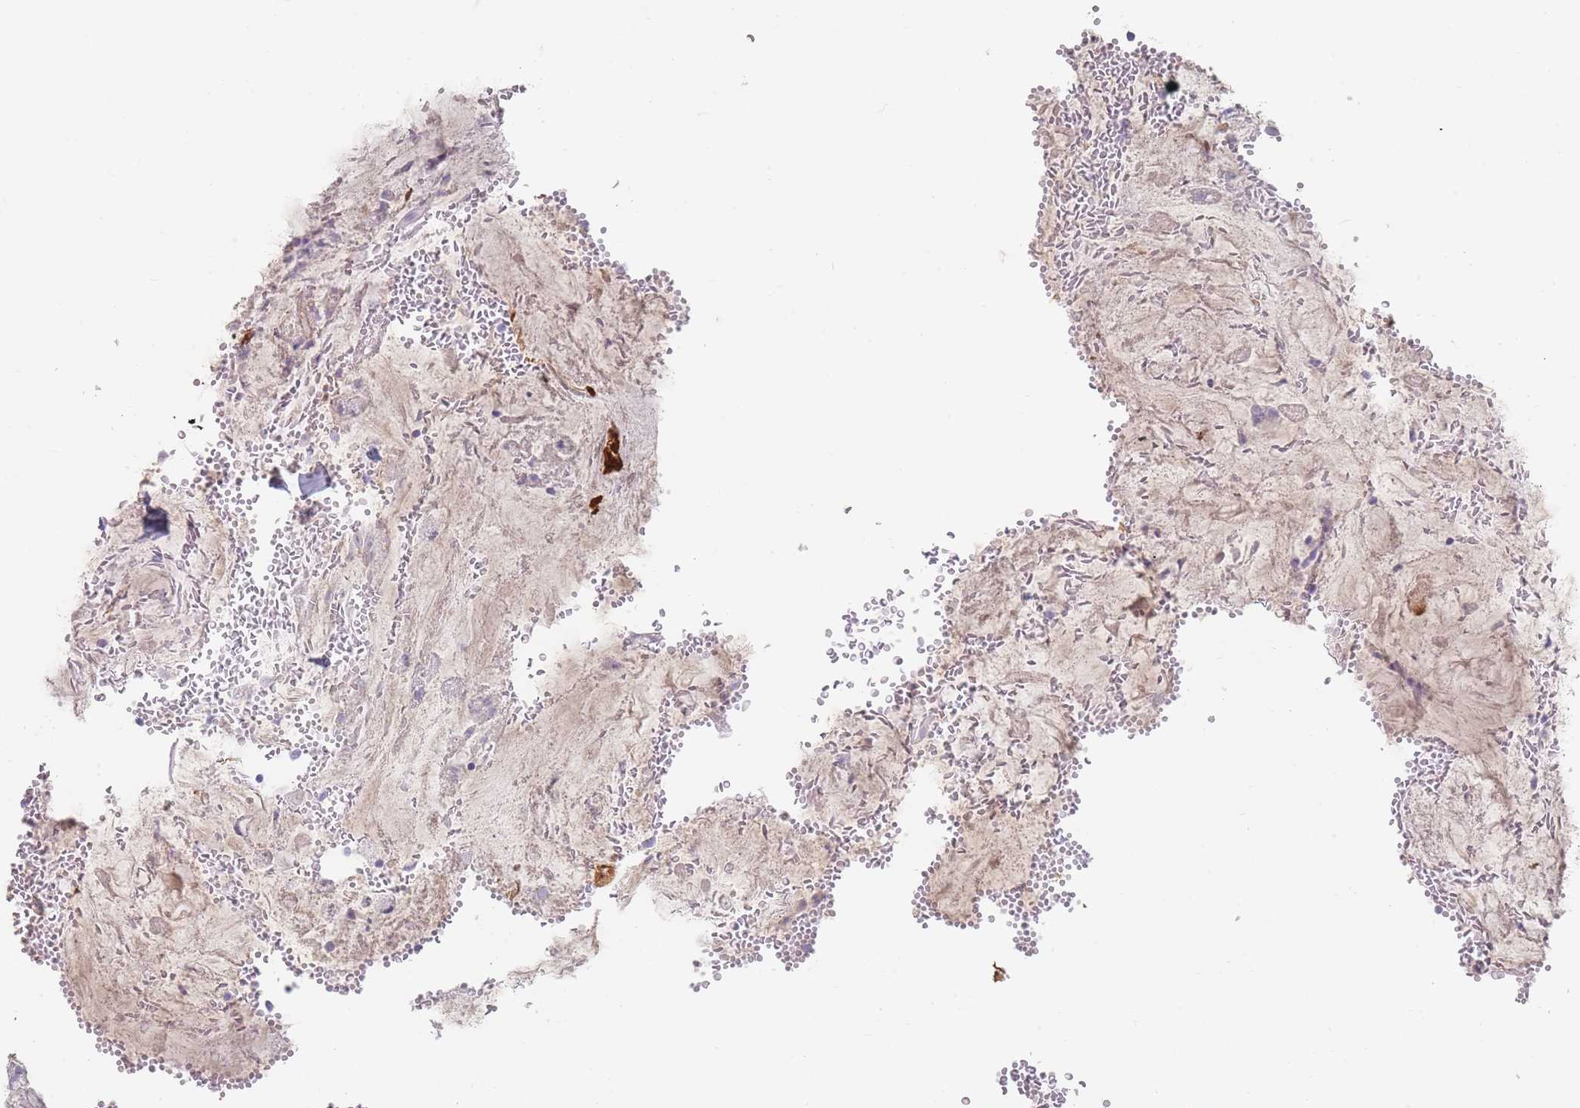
{"staining": {"intensity": "negative", "quantity": "none", "location": "none"}, "tissue": "stomach", "cell_type": "Glandular cells", "image_type": "normal", "snomed": [{"axis": "morphology", "description": "Normal tissue, NOS"}, {"axis": "topography", "description": "Stomach, upper"}], "caption": "High magnification brightfield microscopy of unremarkable stomach stained with DAB (brown) and counterstained with hematoxylin (blue): glandular cells show no significant expression. (Stains: DAB (3,3'-diaminobenzidine) IHC with hematoxylin counter stain, Microscopy: brightfield microscopy at high magnification).", "gene": "PRG4", "patient": {"sex": "male", "age": 52}}